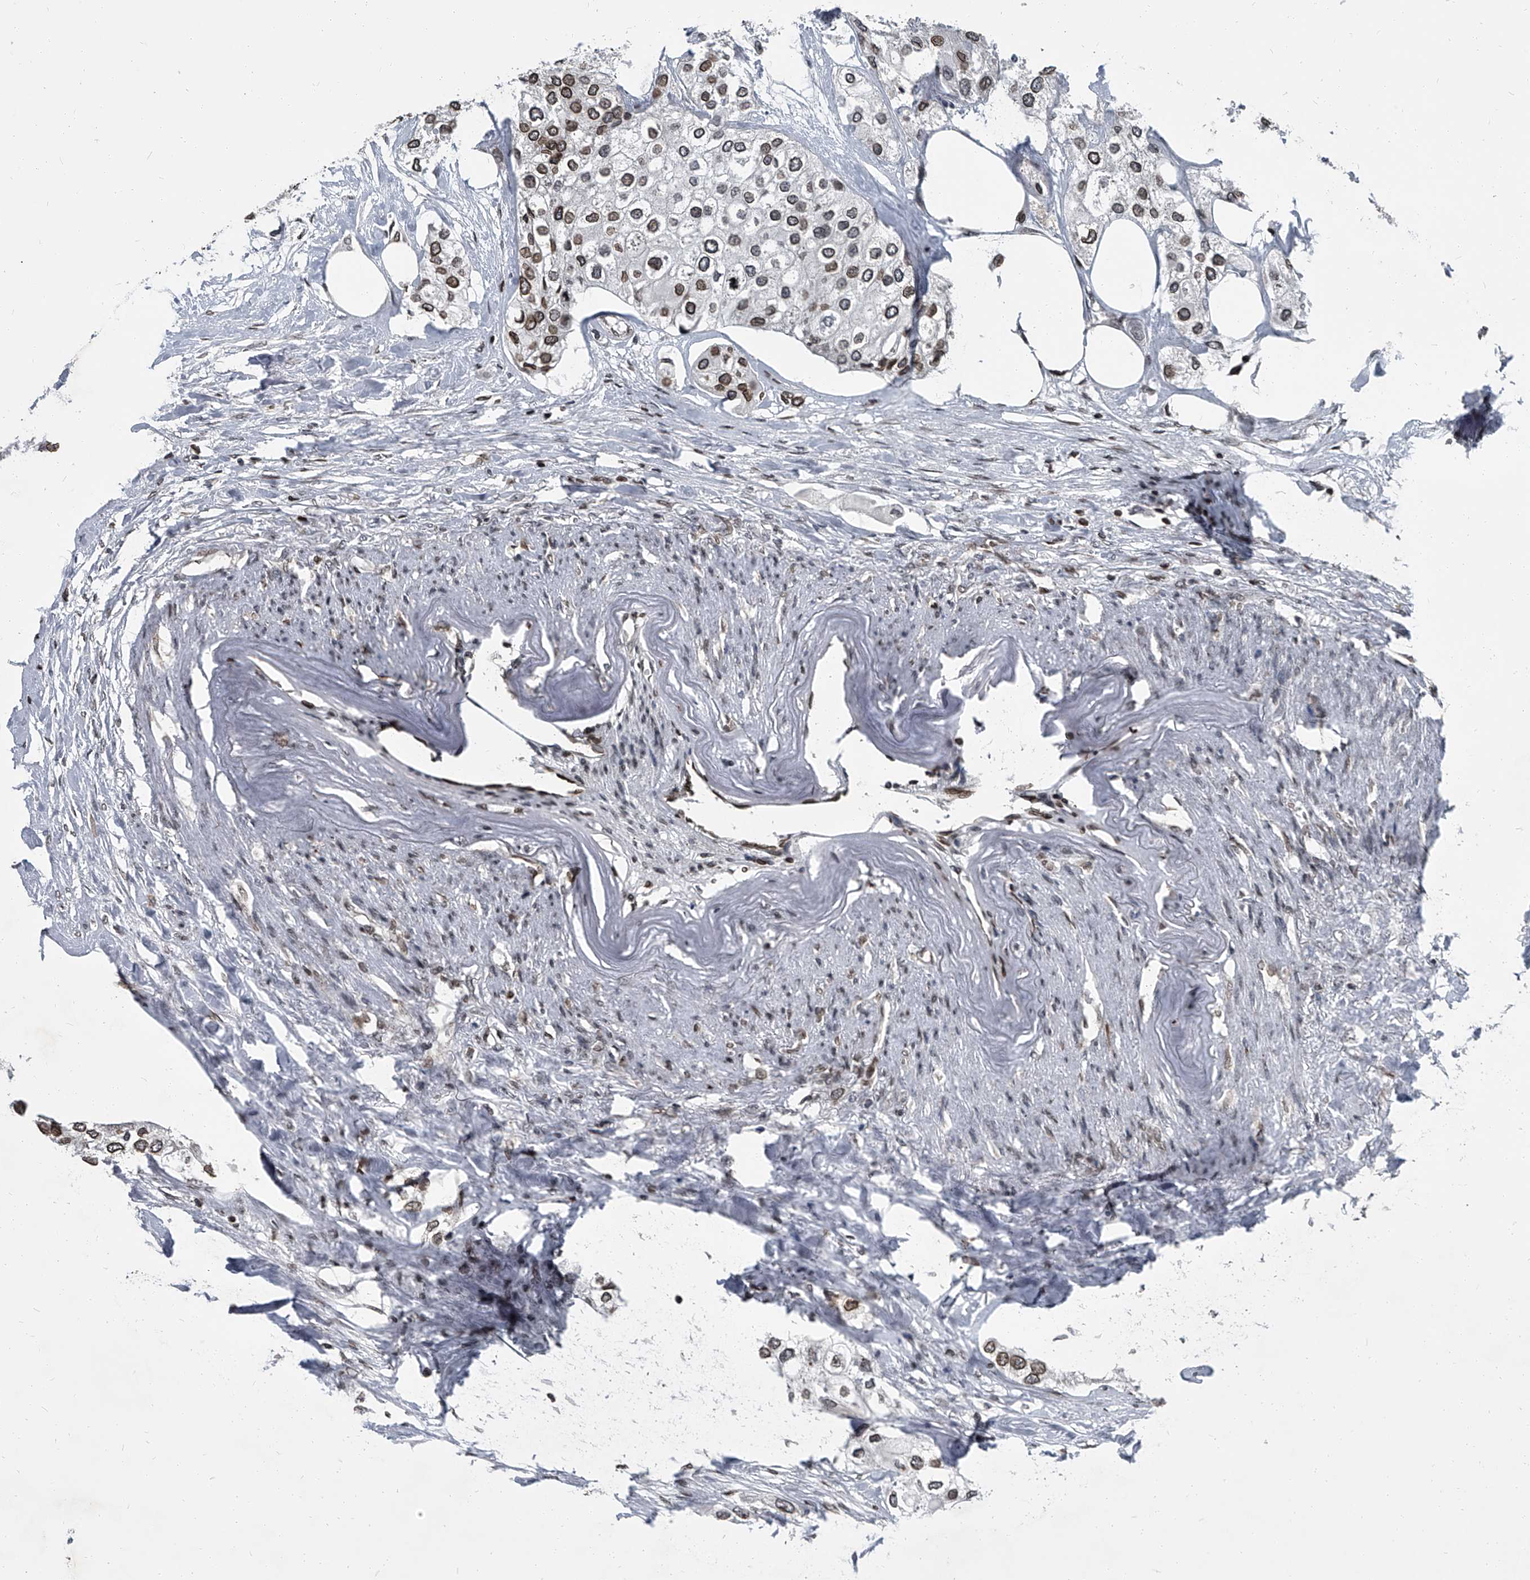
{"staining": {"intensity": "moderate", "quantity": ">75%", "location": "cytoplasmic/membranous,nuclear"}, "tissue": "urothelial cancer", "cell_type": "Tumor cells", "image_type": "cancer", "snomed": [{"axis": "morphology", "description": "Urothelial carcinoma, High grade"}, {"axis": "topography", "description": "Urinary bladder"}], "caption": "A brown stain shows moderate cytoplasmic/membranous and nuclear expression of a protein in urothelial cancer tumor cells.", "gene": "PHF20", "patient": {"sex": "male", "age": 64}}